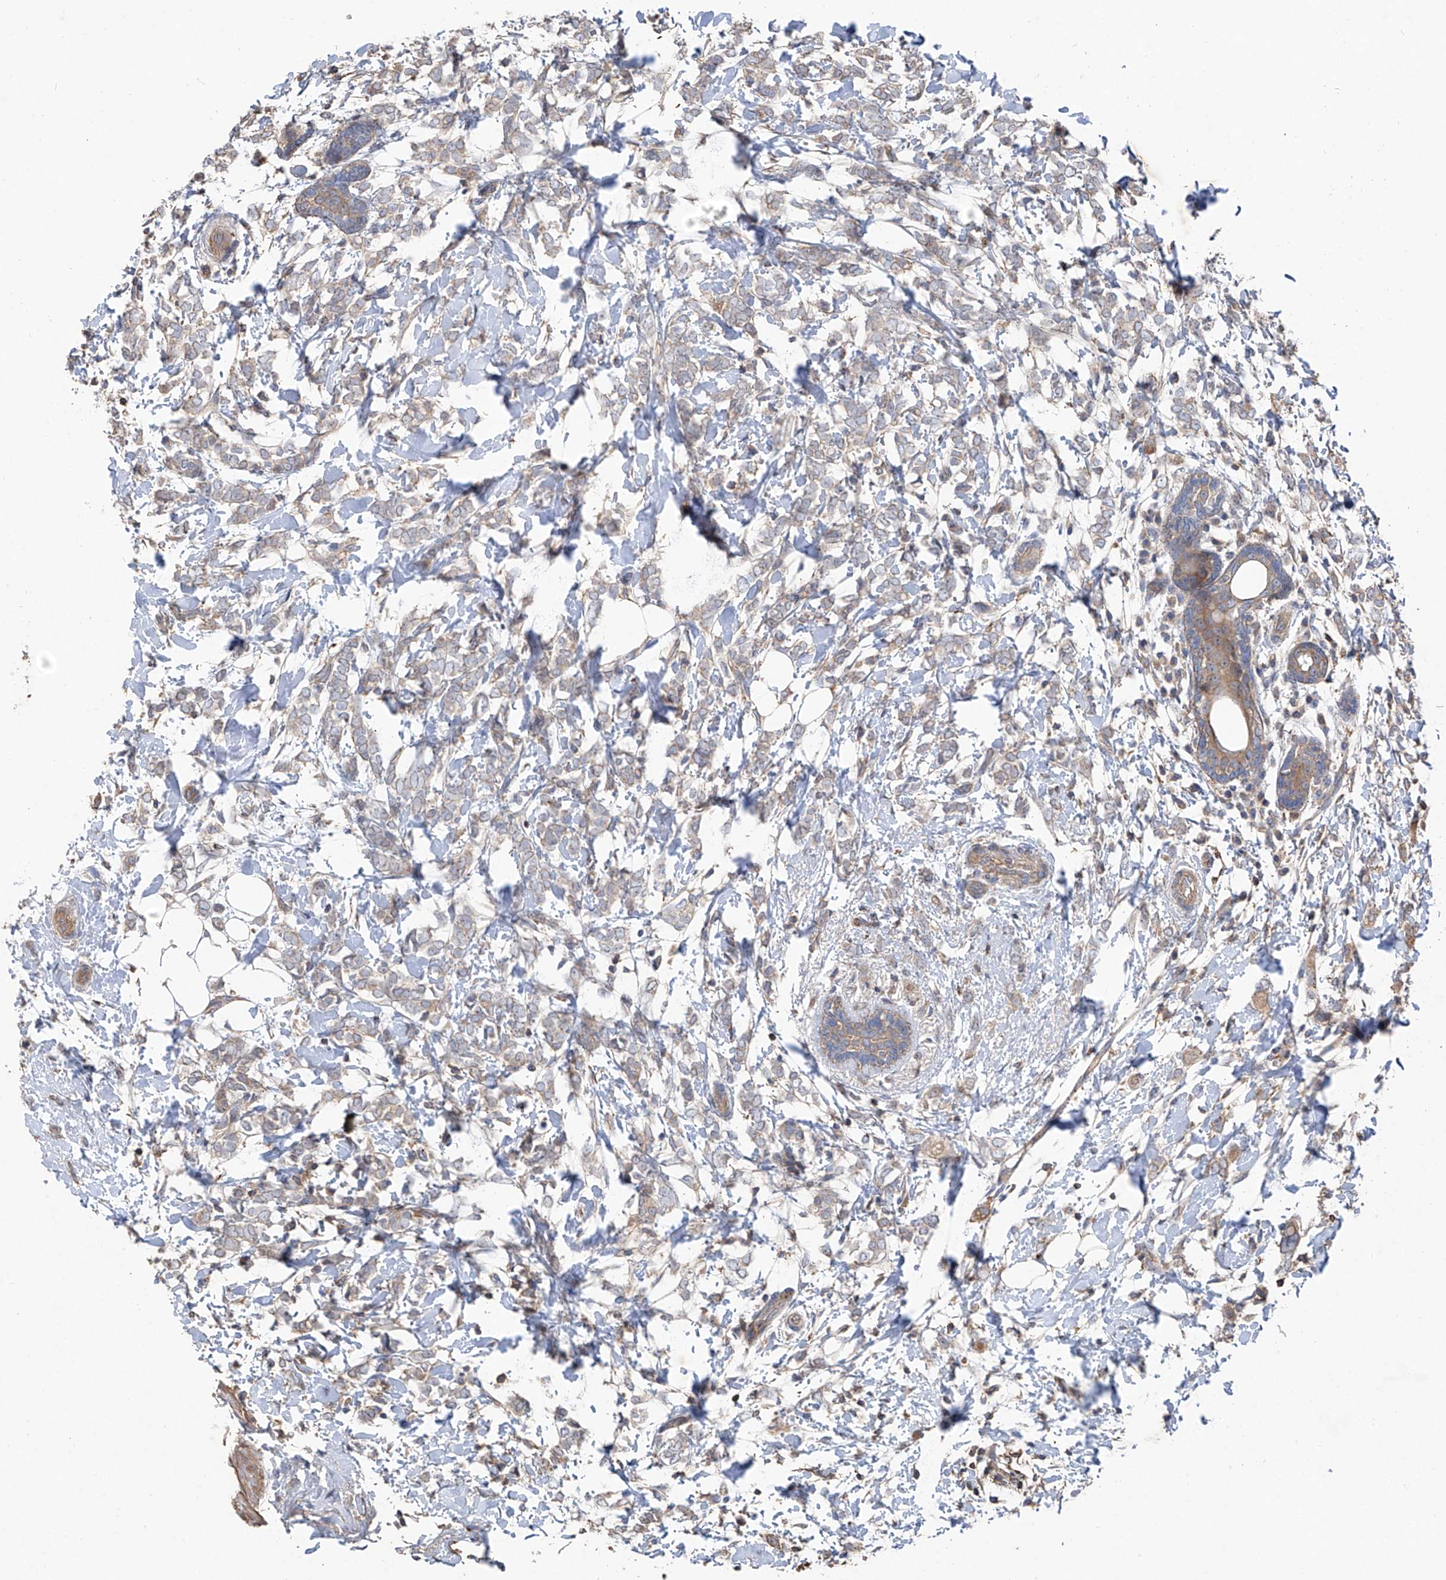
{"staining": {"intensity": "weak", "quantity": "25%-75%", "location": "cytoplasmic/membranous"}, "tissue": "breast cancer", "cell_type": "Tumor cells", "image_type": "cancer", "snomed": [{"axis": "morphology", "description": "Normal tissue, NOS"}, {"axis": "morphology", "description": "Lobular carcinoma"}, {"axis": "topography", "description": "Breast"}], "caption": "Protein expression analysis of breast lobular carcinoma displays weak cytoplasmic/membranous positivity in about 25%-75% of tumor cells.", "gene": "EDN1", "patient": {"sex": "female", "age": 47}}